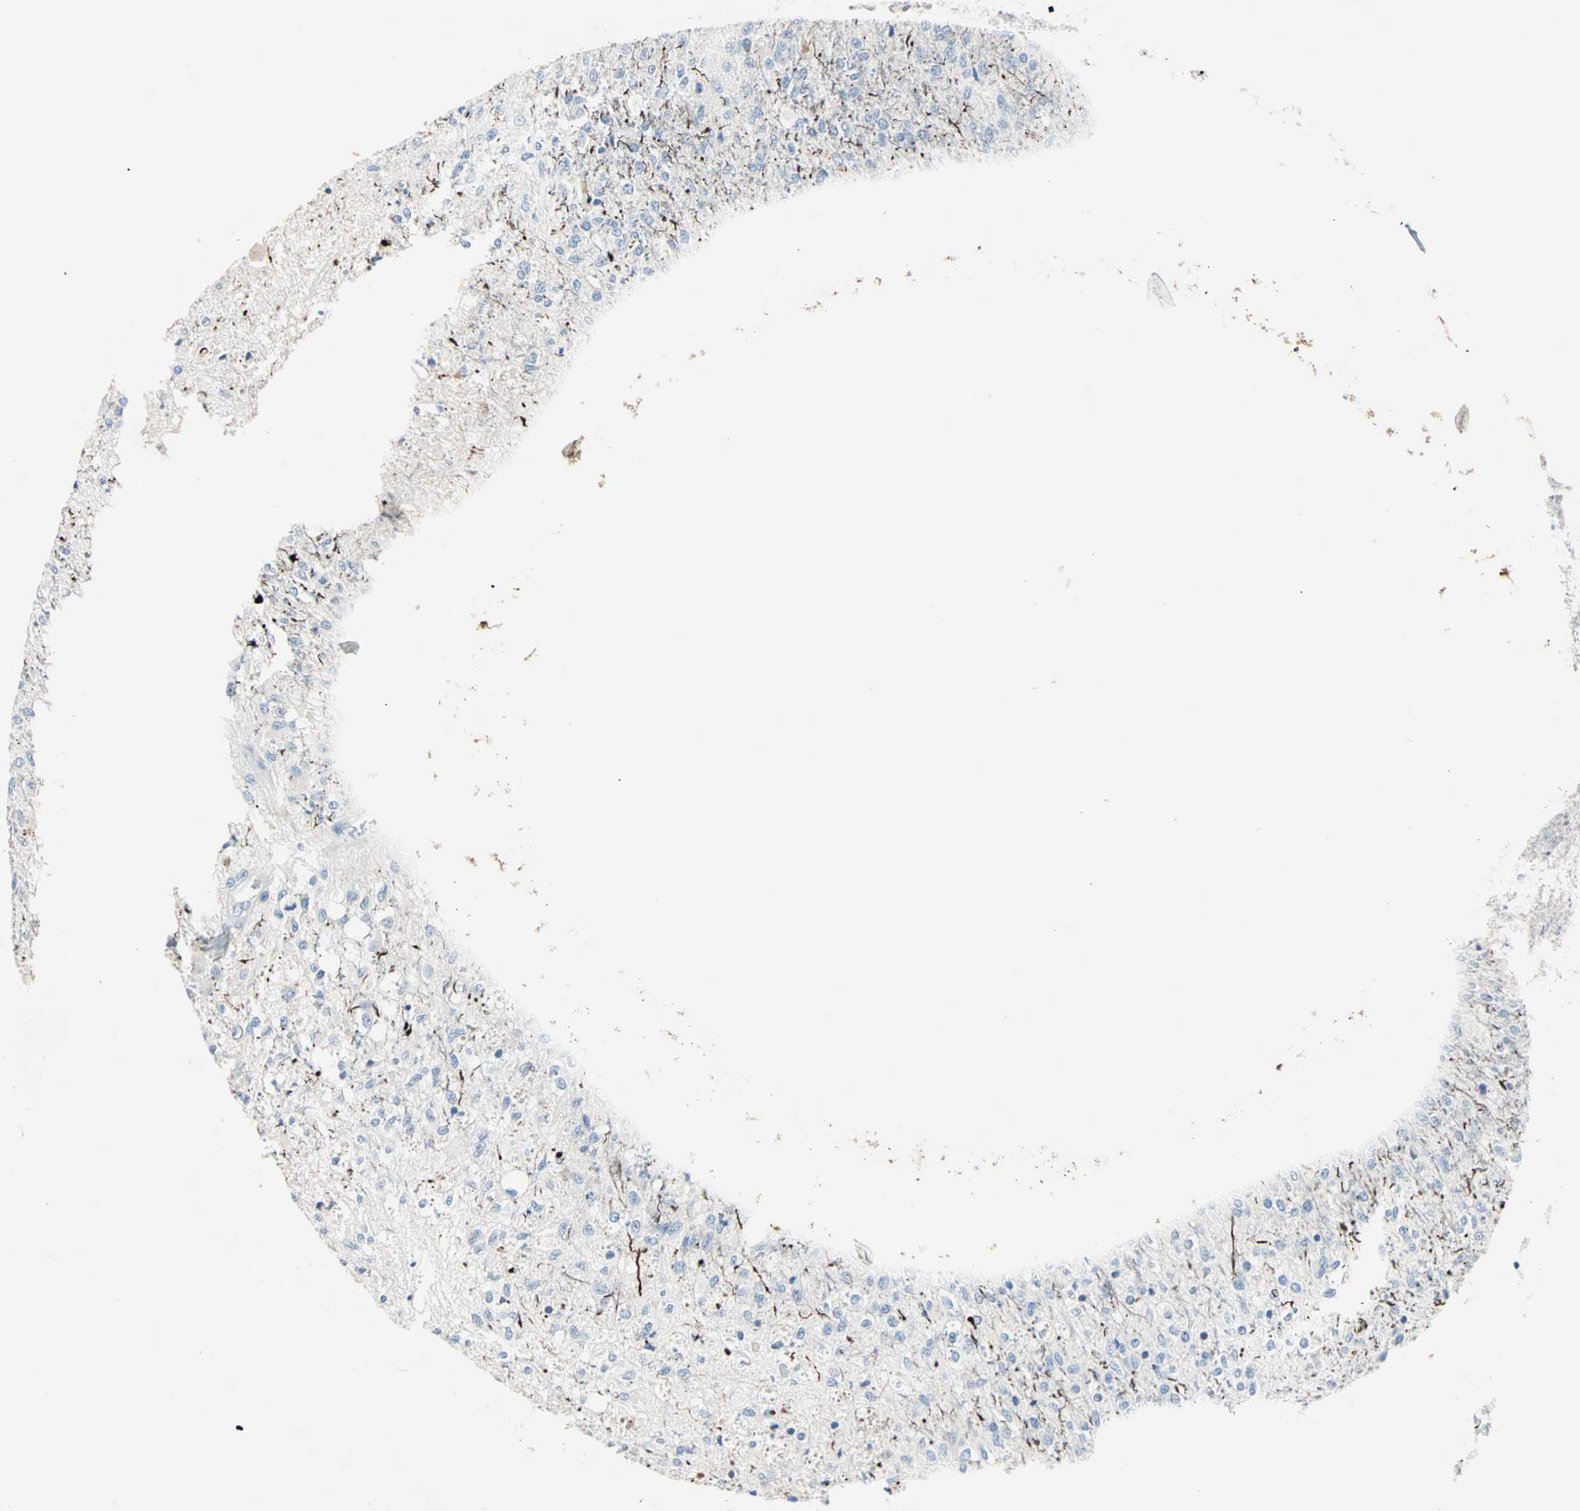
{"staining": {"intensity": "negative", "quantity": "none", "location": "none"}, "tissue": "glioma", "cell_type": "Tumor cells", "image_type": "cancer", "snomed": [{"axis": "morphology", "description": "Normal tissue, NOS"}, {"axis": "morphology", "description": "Glioma, malignant, High grade"}, {"axis": "topography", "description": "Cerebral cortex"}], "caption": "The image displays no significant expression in tumor cells of glioma. (Stains: DAB (3,3'-diaminobenzidine) immunohistochemistry (IHC) with hematoxylin counter stain, Microscopy: brightfield microscopy at high magnification).", "gene": "NEFH", "patient": {"sex": "male", "age": 77}}